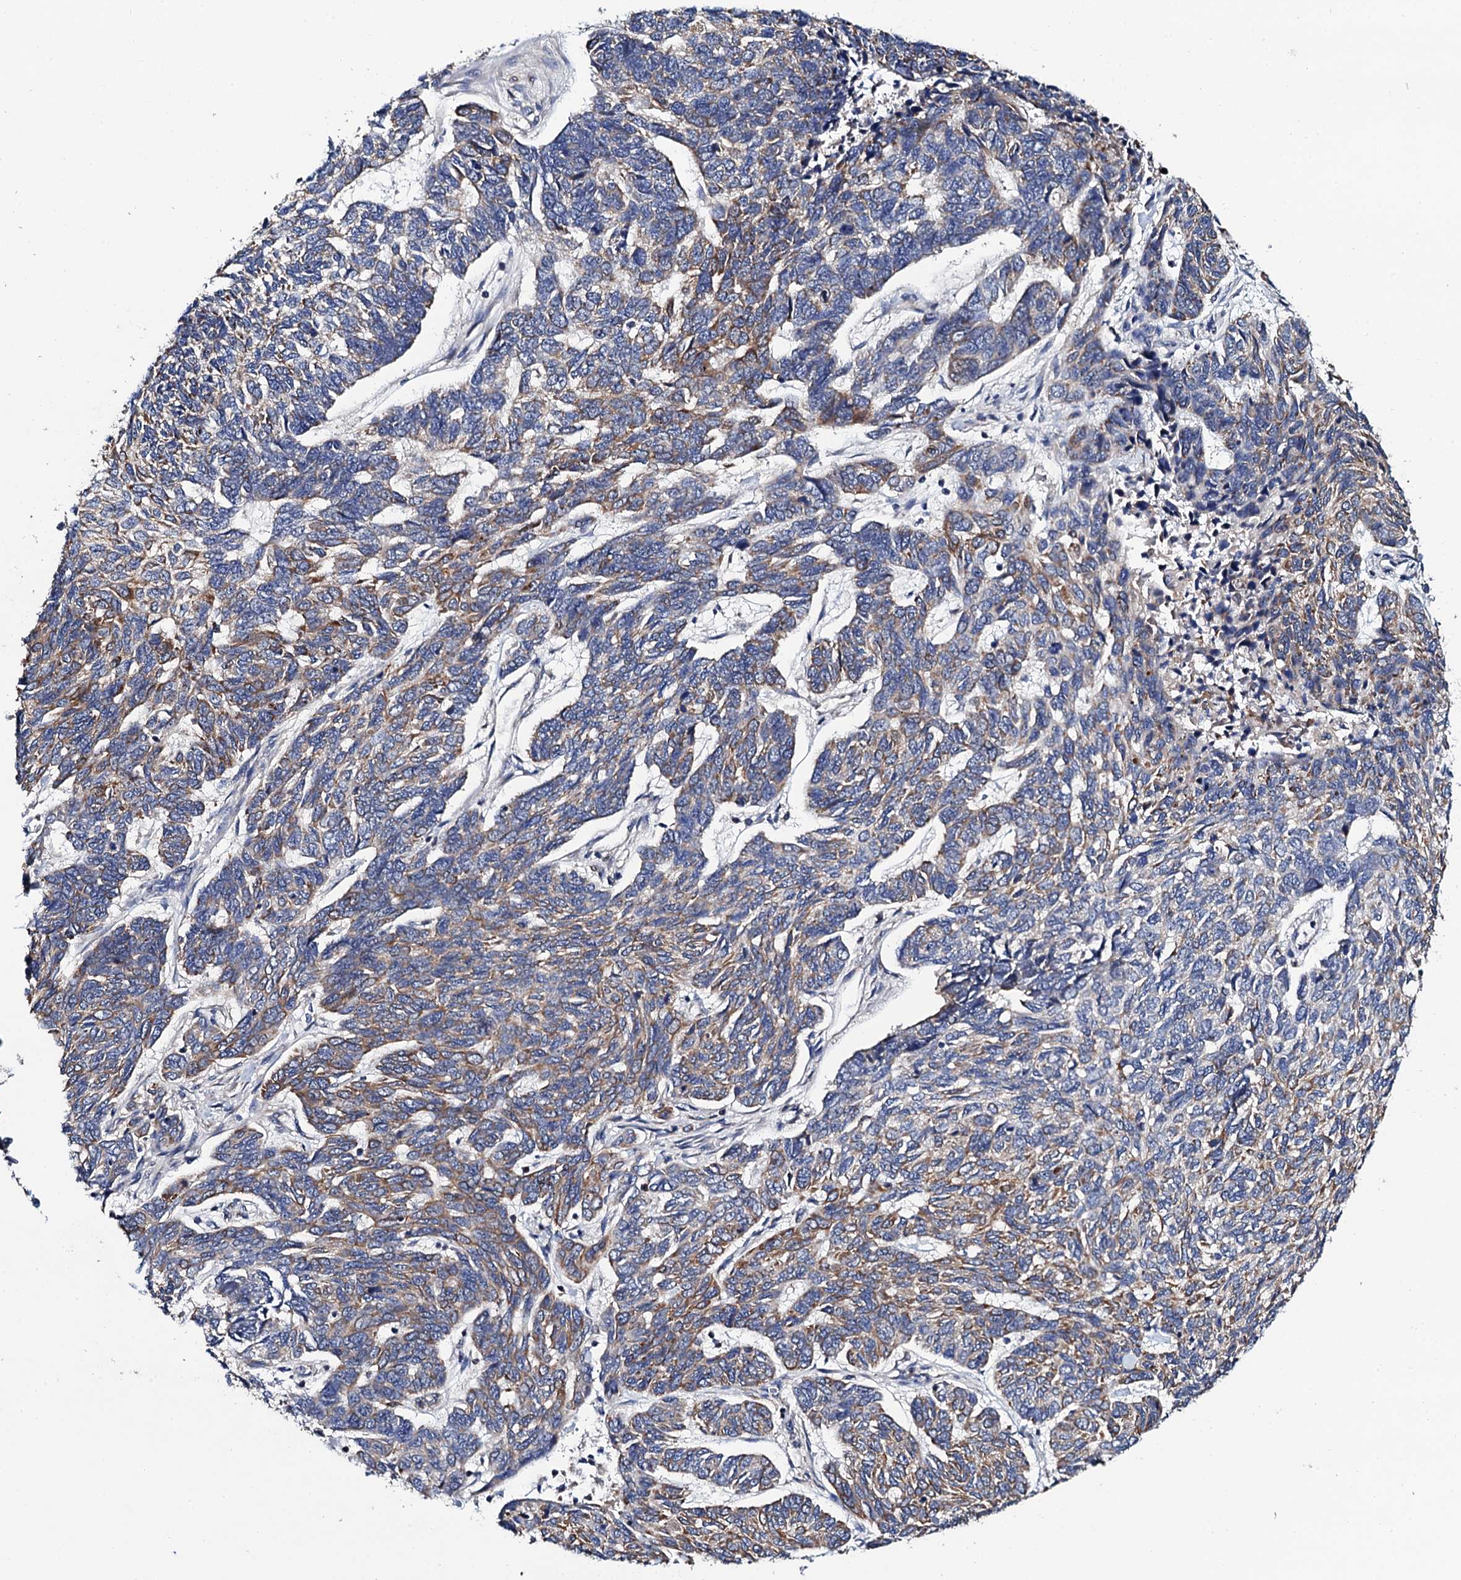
{"staining": {"intensity": "weak", "quantity": "<25%", "location": "cytoplasmic/membranous"}, "tissue": "skin cancer", "cell_type": "Tumor cells", "image_type": "cancer", "snomed": [{"axis": "morphology", "description": "Basal cell carcinoma"}, {"axis": "topography", "description": "Skin"}], "caption": "Human skin cancer (basal cell carcinoma) stained for a protein using immunohistochemistry displays no positivity in tumor cells.", "gene": "COG4", "patient": {"sex": "female", "age": 65}}